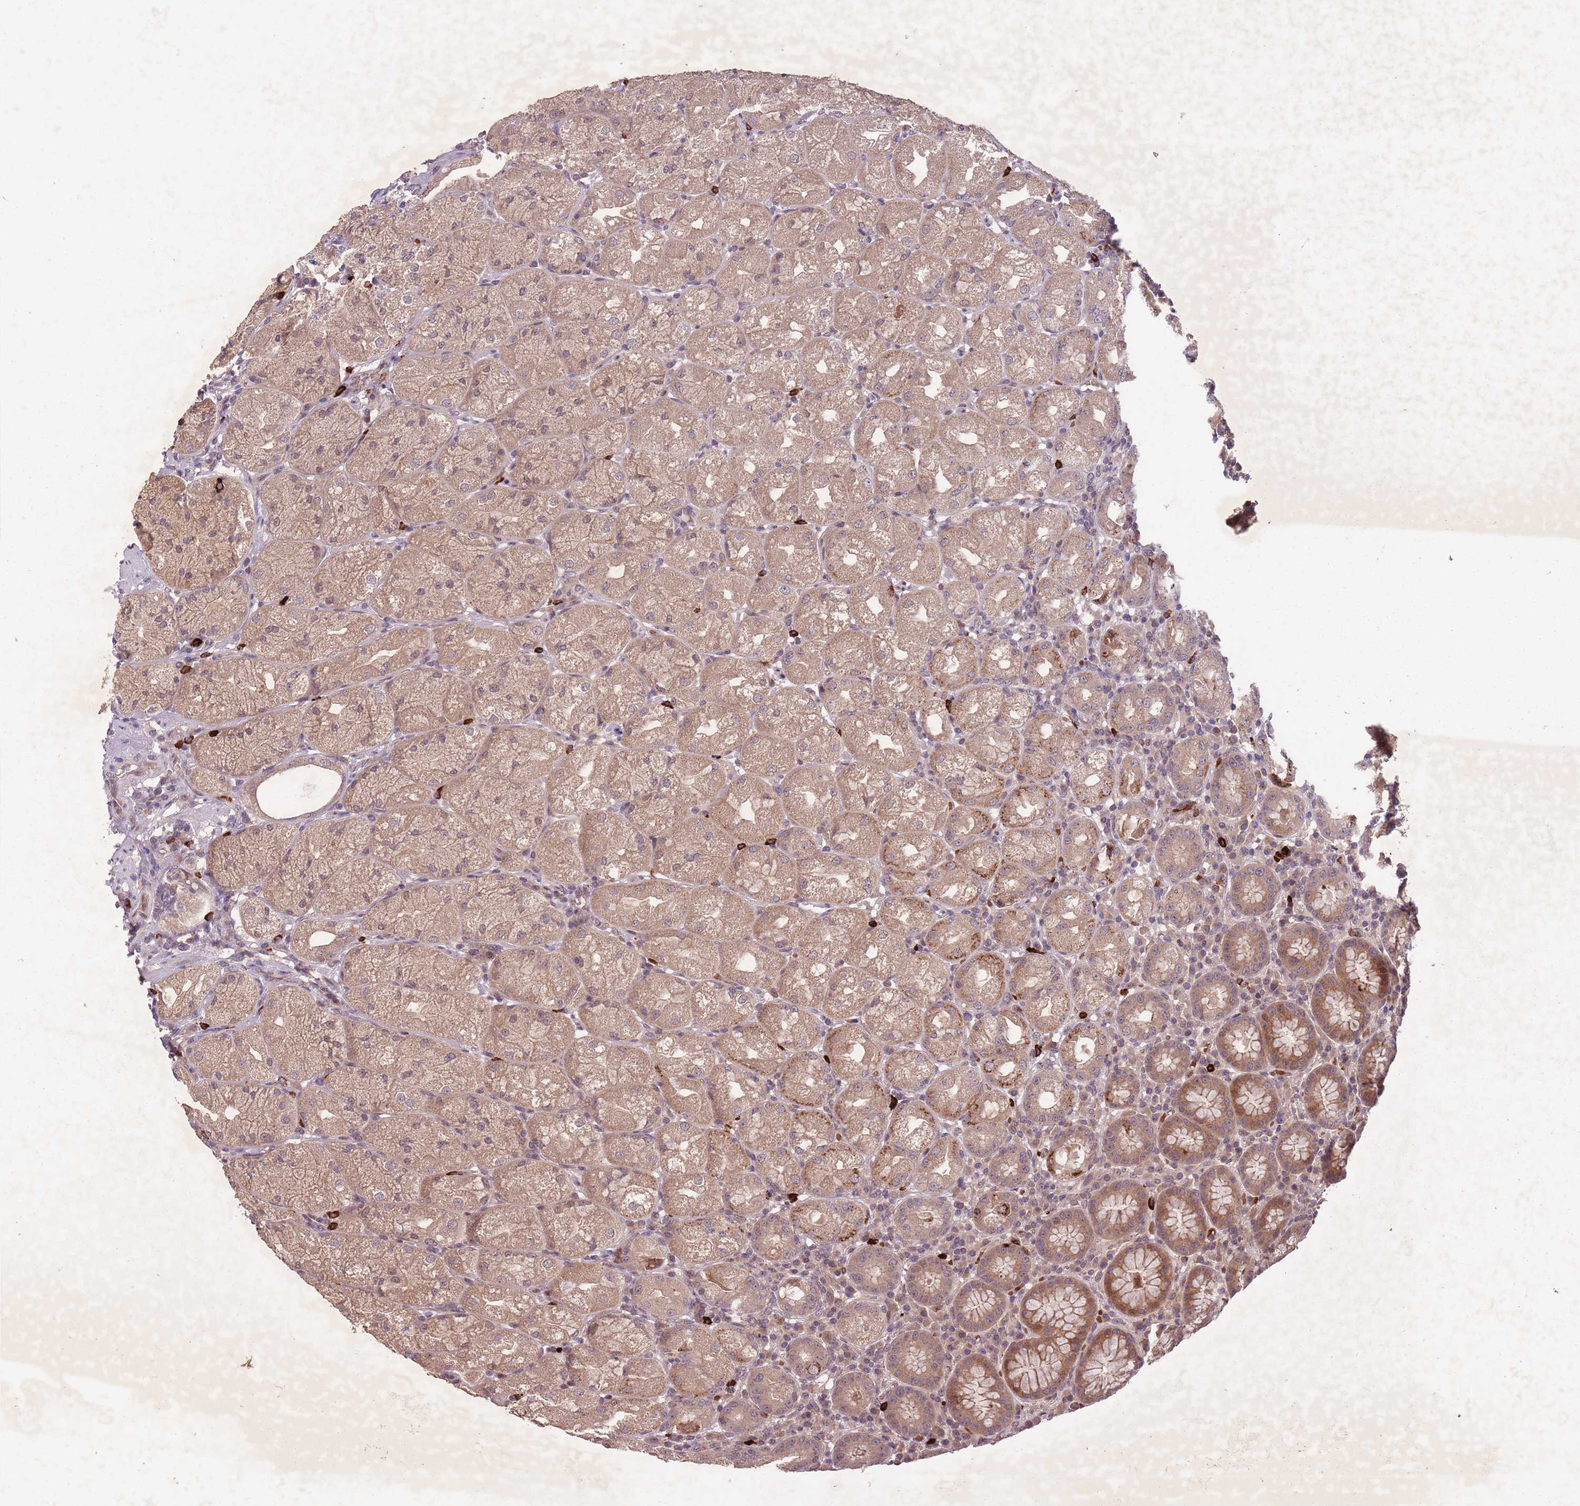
{"staining": {"intensity": "moderate", "quantity": ">75%", "location": "cytoplasmic/membranous"}, "tissue": "stomach", "cell_type": "Glandular cells", "image_type": "normal", "snomed": [{"axis": "morphology", "description": "Normal tissue, NOS"}, {"axis": "topography", "description": "Stomach, upper"}], "caption": "IHC (DAB (3,3'-diaminobenzidine)) staining of unremarkable human stomach displays moderate cytoplasmic/membranous protein staining in about >75% of glandular cells.", "gene": "SECTM1", "patient": {"sex": "male", "age": 52}}